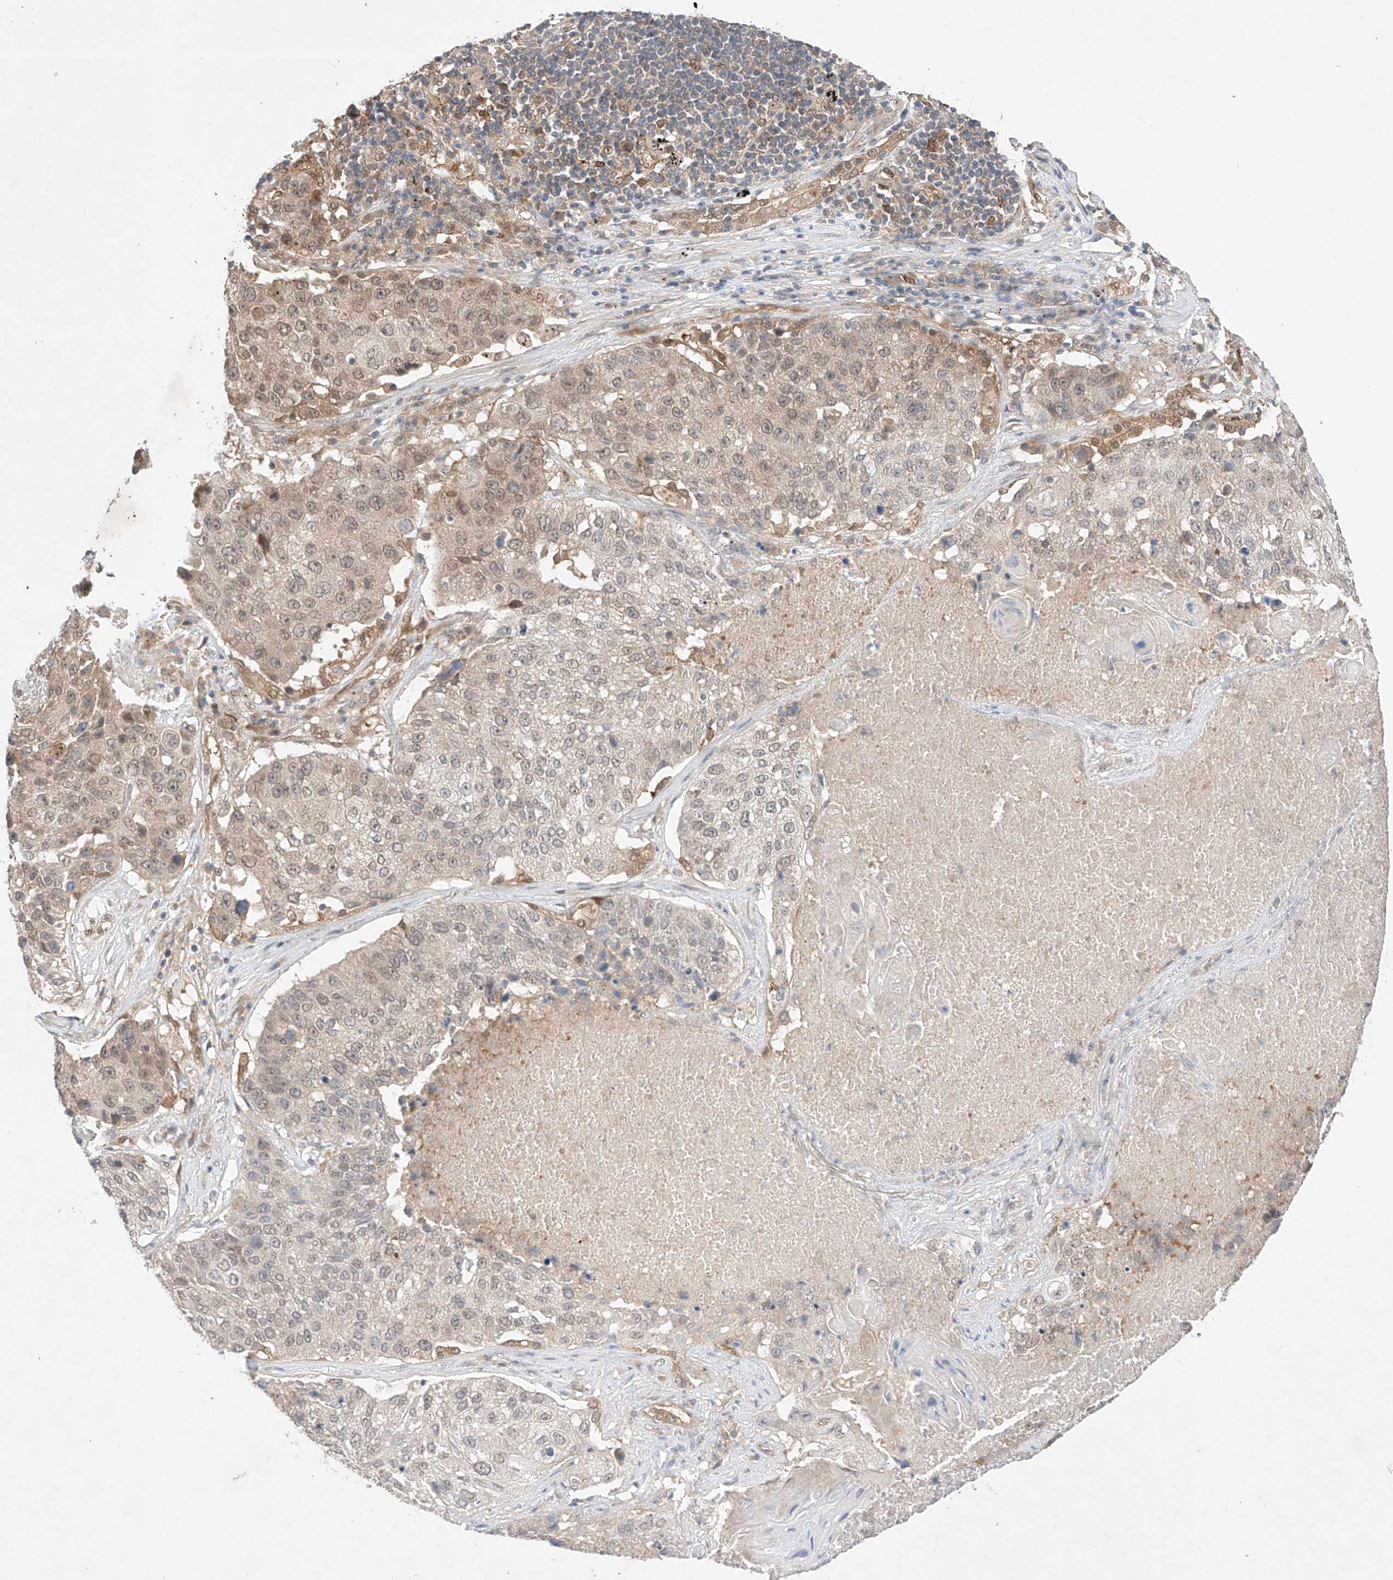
{"staining": {"intensity": "weak", "quantity": "<25%", "location": "cytoplasmic/membranous,nuclear"}, "tissue": "lung cancer", "cell_type": "Tumor cells", "image_type": "cancer", "snomed": [{"axis": "morphology", "description": "Squamous cell carcinoma, NOS"}, {"axis": "topography", "description": "Lung"}], "caption": "A histopathology image of human lung cancer is negative for staining in tumor cells. (Immunohistochemistry, brightfield microscopy, high magnification).", "gene": "ZNF124", "patient": {"sex": "male", "age": 61}}